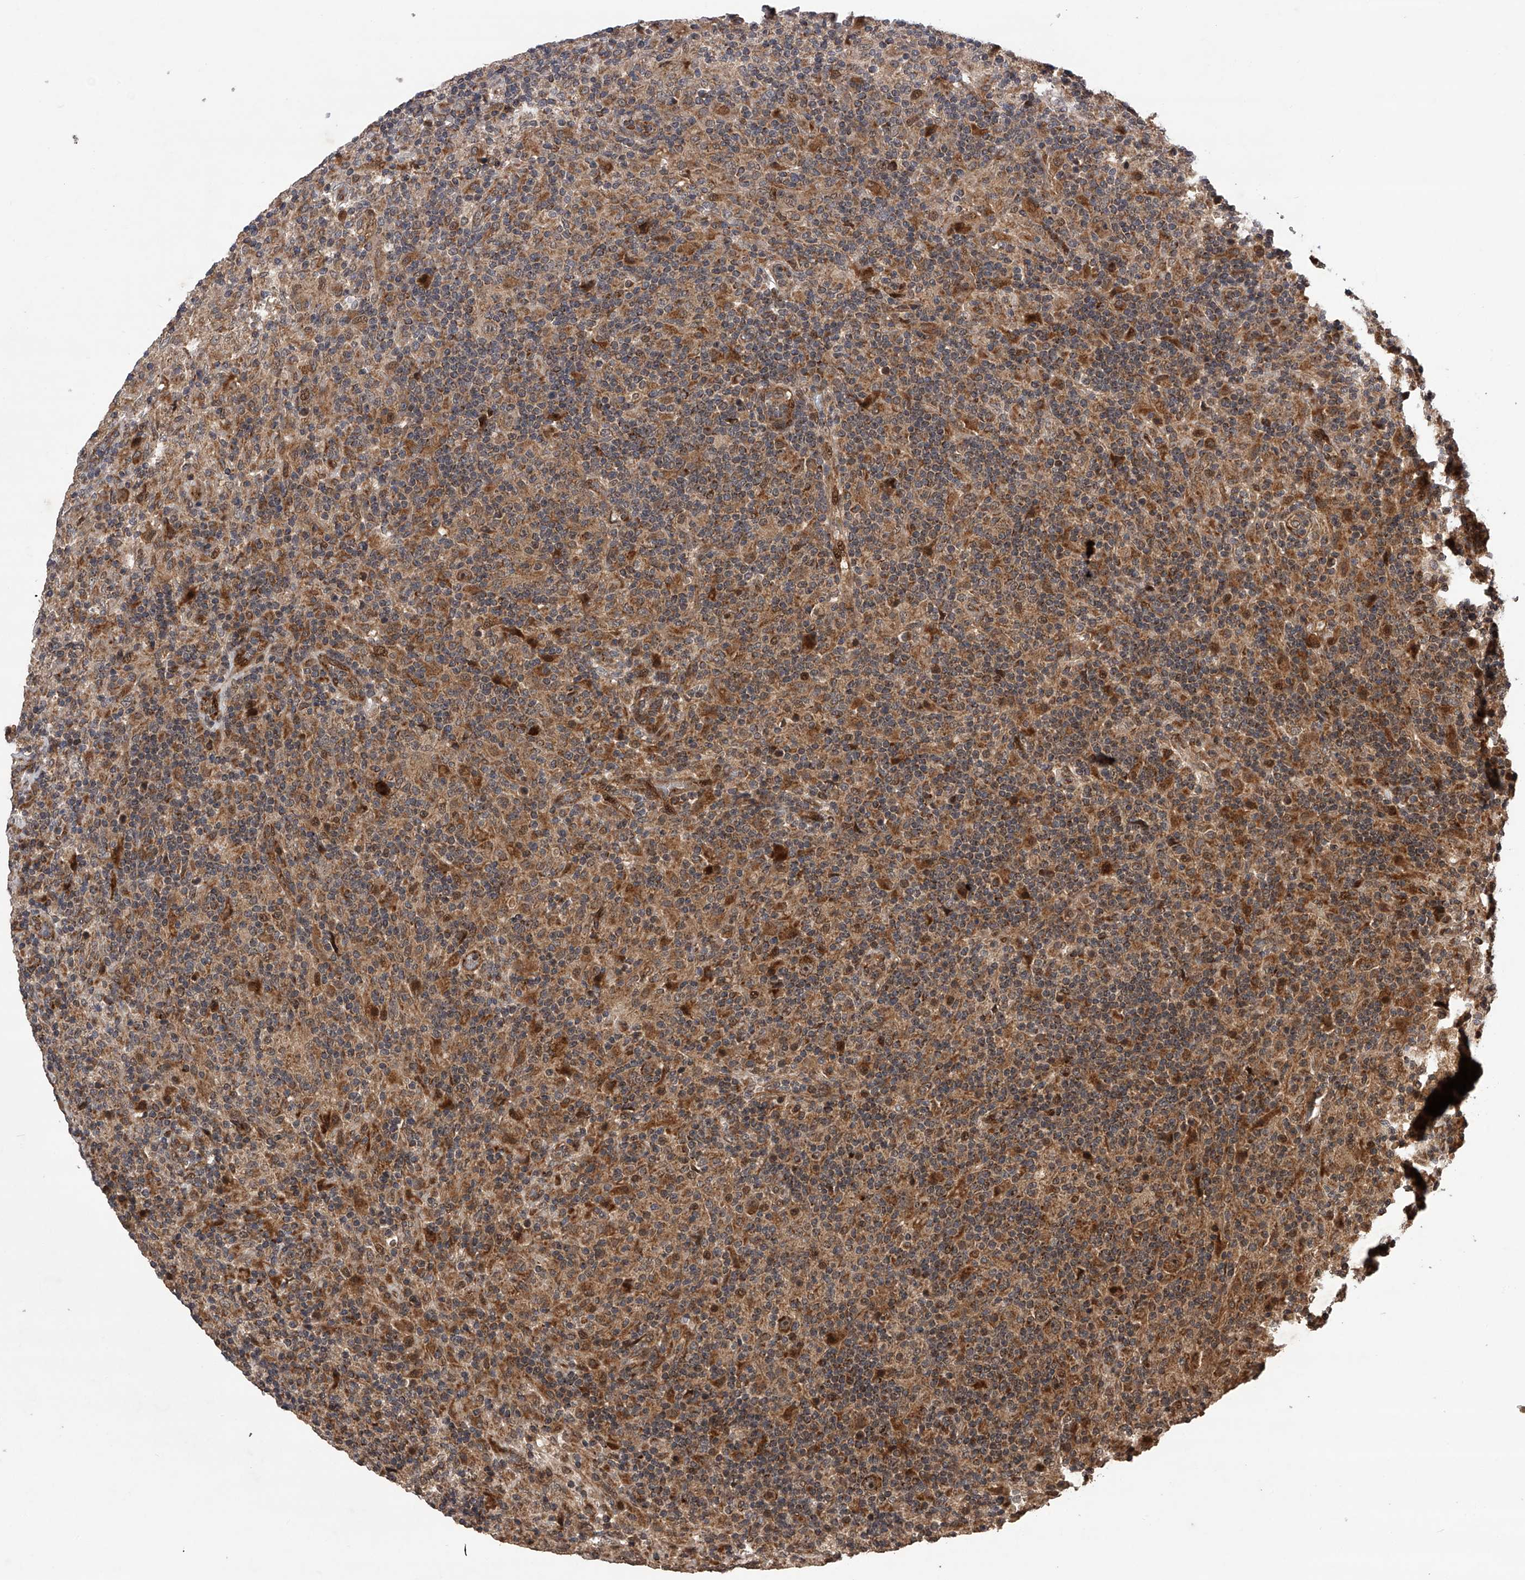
{"staining": {"intensity": "moderate", "quantity": ">75%", "location": "cytoplasmic/membranous"}, "tissue": "lymphoma", "cell_type": "Tumor cells", "image_type": "cancer", "snomed": [{"axis": "morphology", "description": "Hodgkin's disease, NOS"}, {"axis": "topography", "description": "Lymph node"}], "caption": "High-magnification brightfield microscopy of Hodgkin's disease stained with DAB (brown) and counterstained with hematoxylin (blue). tumor cells exhibit moderate cytoplasmic/membranous staining is seen in about>75% of cells. The protein is shown in brown color, while the nuclei are stained blue.", "gene": "MAP3K11", "patient": {"sex": "male", "age": 70}}